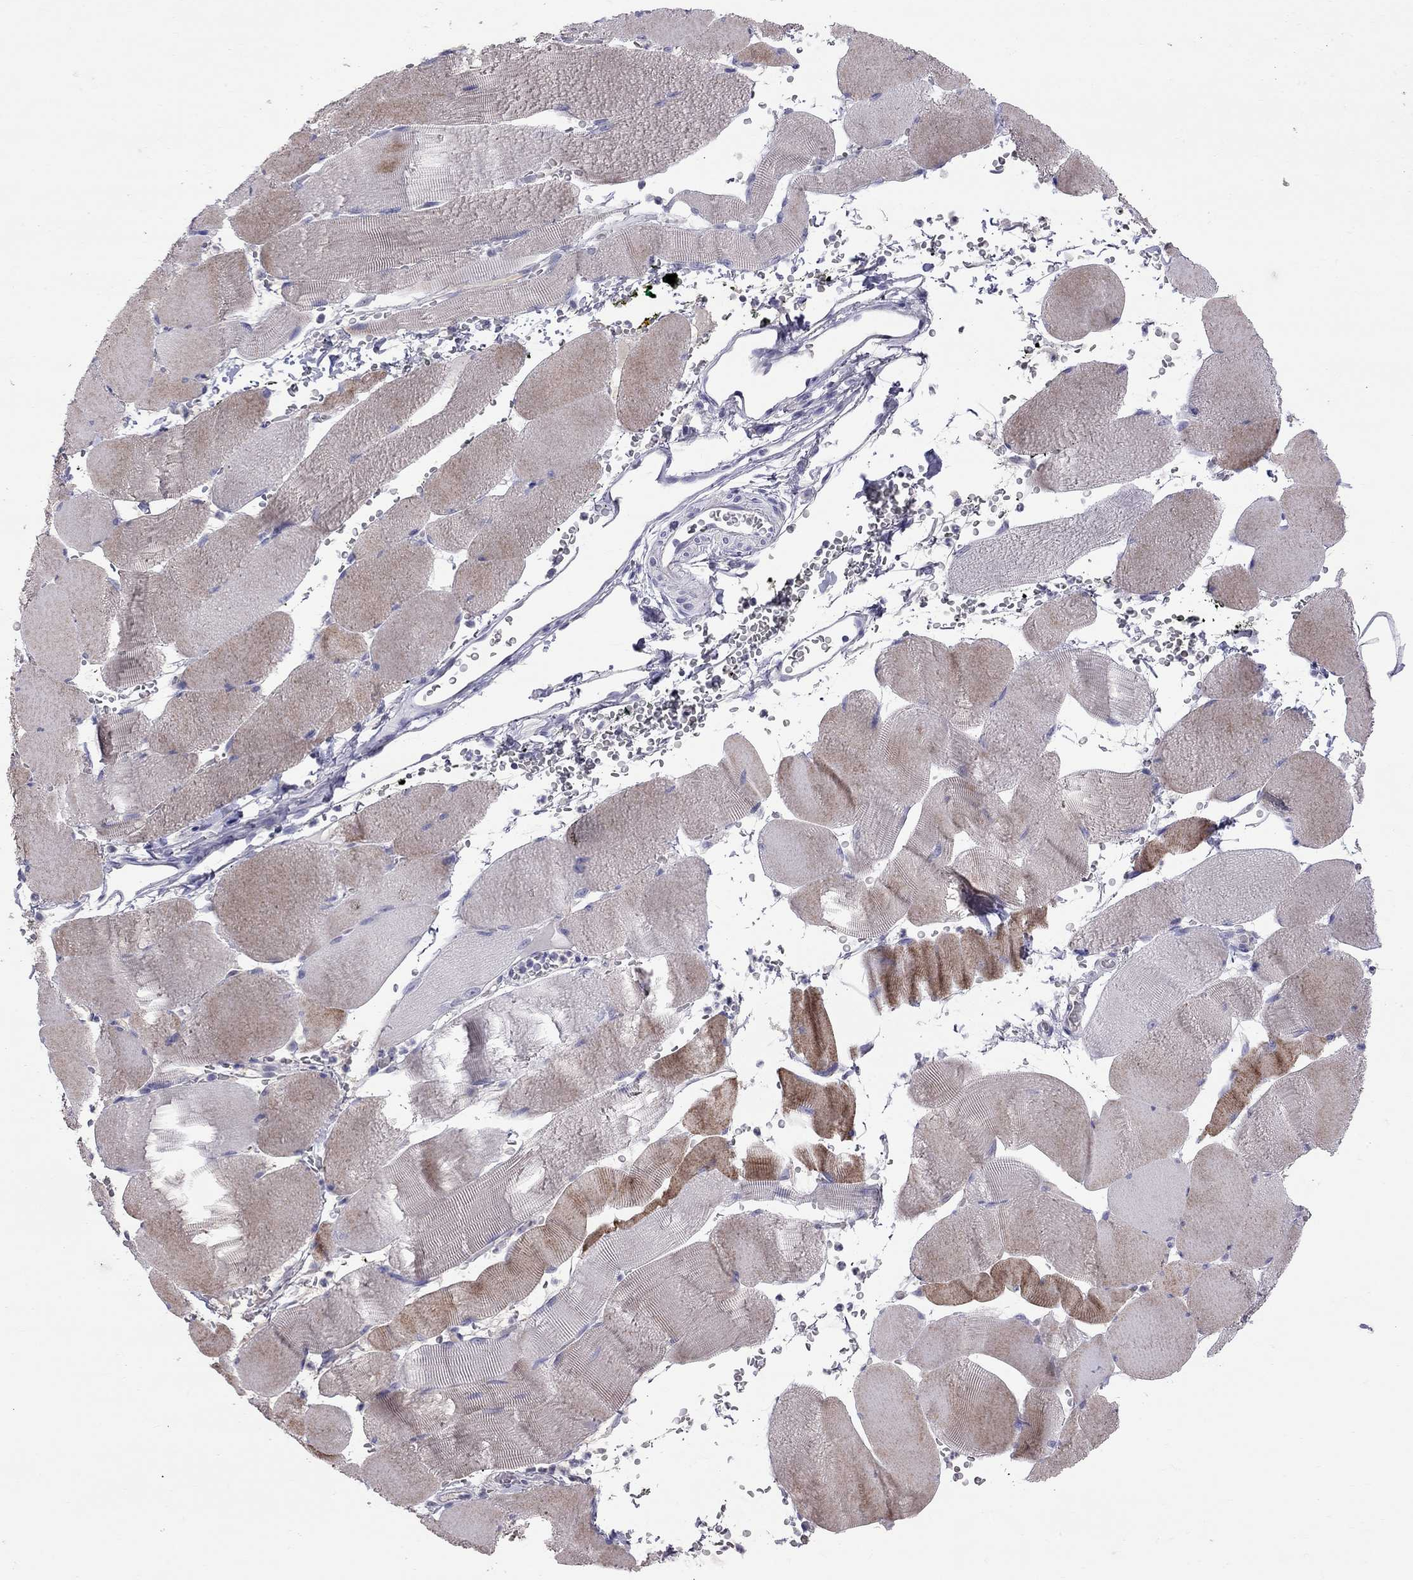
{"staining": {"intensity": "moderate", "quantity": "<25%", "location": "cytoplasmic/membranous"}, "tissue": "skeletal muscle", "cell_type": "Myocytes", "image_type": "normal", "snomed": [{"axis": "morphology", "description": "Normal tissue, NOS"}, {"axis": "topography", "description": "Skeletal muscle"}], "caption": "Immunohistochemistry (DAB (3,3'-diaminobenzidine)) staining of normal skeletal muscle exhibits moderate cytoplasmic/membranous protein expression in approximately <25% of myocytes. The staining was performed using DAB to visualize the protein expression in brown, while the nuclei were stained in blue with hematoxylin (Magnification: 20x).", "gene": "CFAP91", "patient": {"sex": "male", "age": 56}}